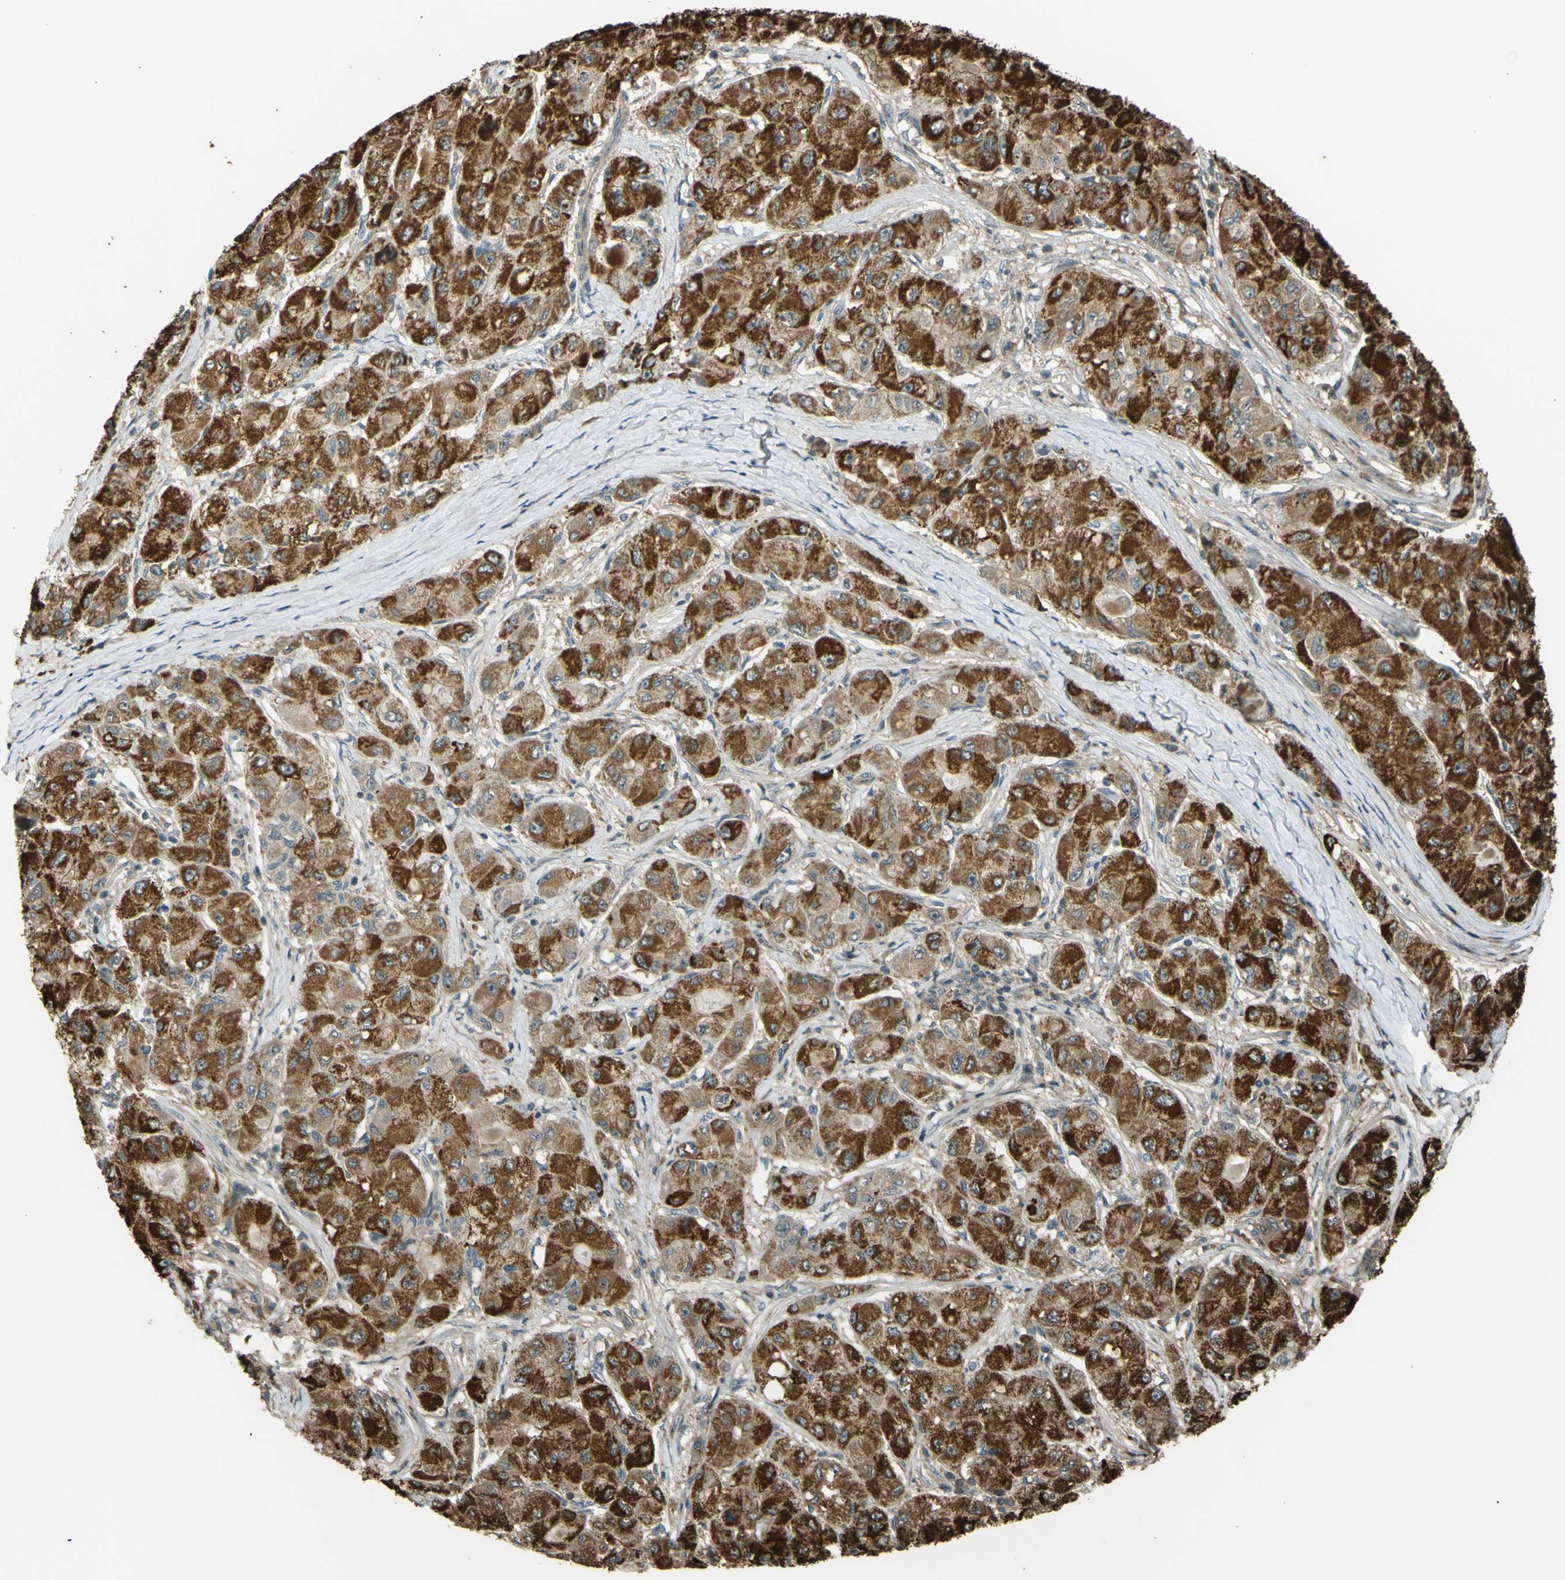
{"staining": {"intensity": "strong", "quantity": ">75%", "location": "cytoplasmic/membranous"}, "tissue": "liver cancer", "cell_type": "Tumor cells", "image_type": "cancer", "snomed": [{"axis": "morphology", "description": "Carcinoma, Hepatocellular, NOS"}, {"axis": "topography", "description": "Liver"}], "caption": "Tumor cells demonstrate high levels of strong cytoplasmic/membranous positivity in approximately >75% of cells in liver cancer (hepatocellular carcinoma).", "gene": "FLII", "patient": {"sex": "male", "age": 80}}